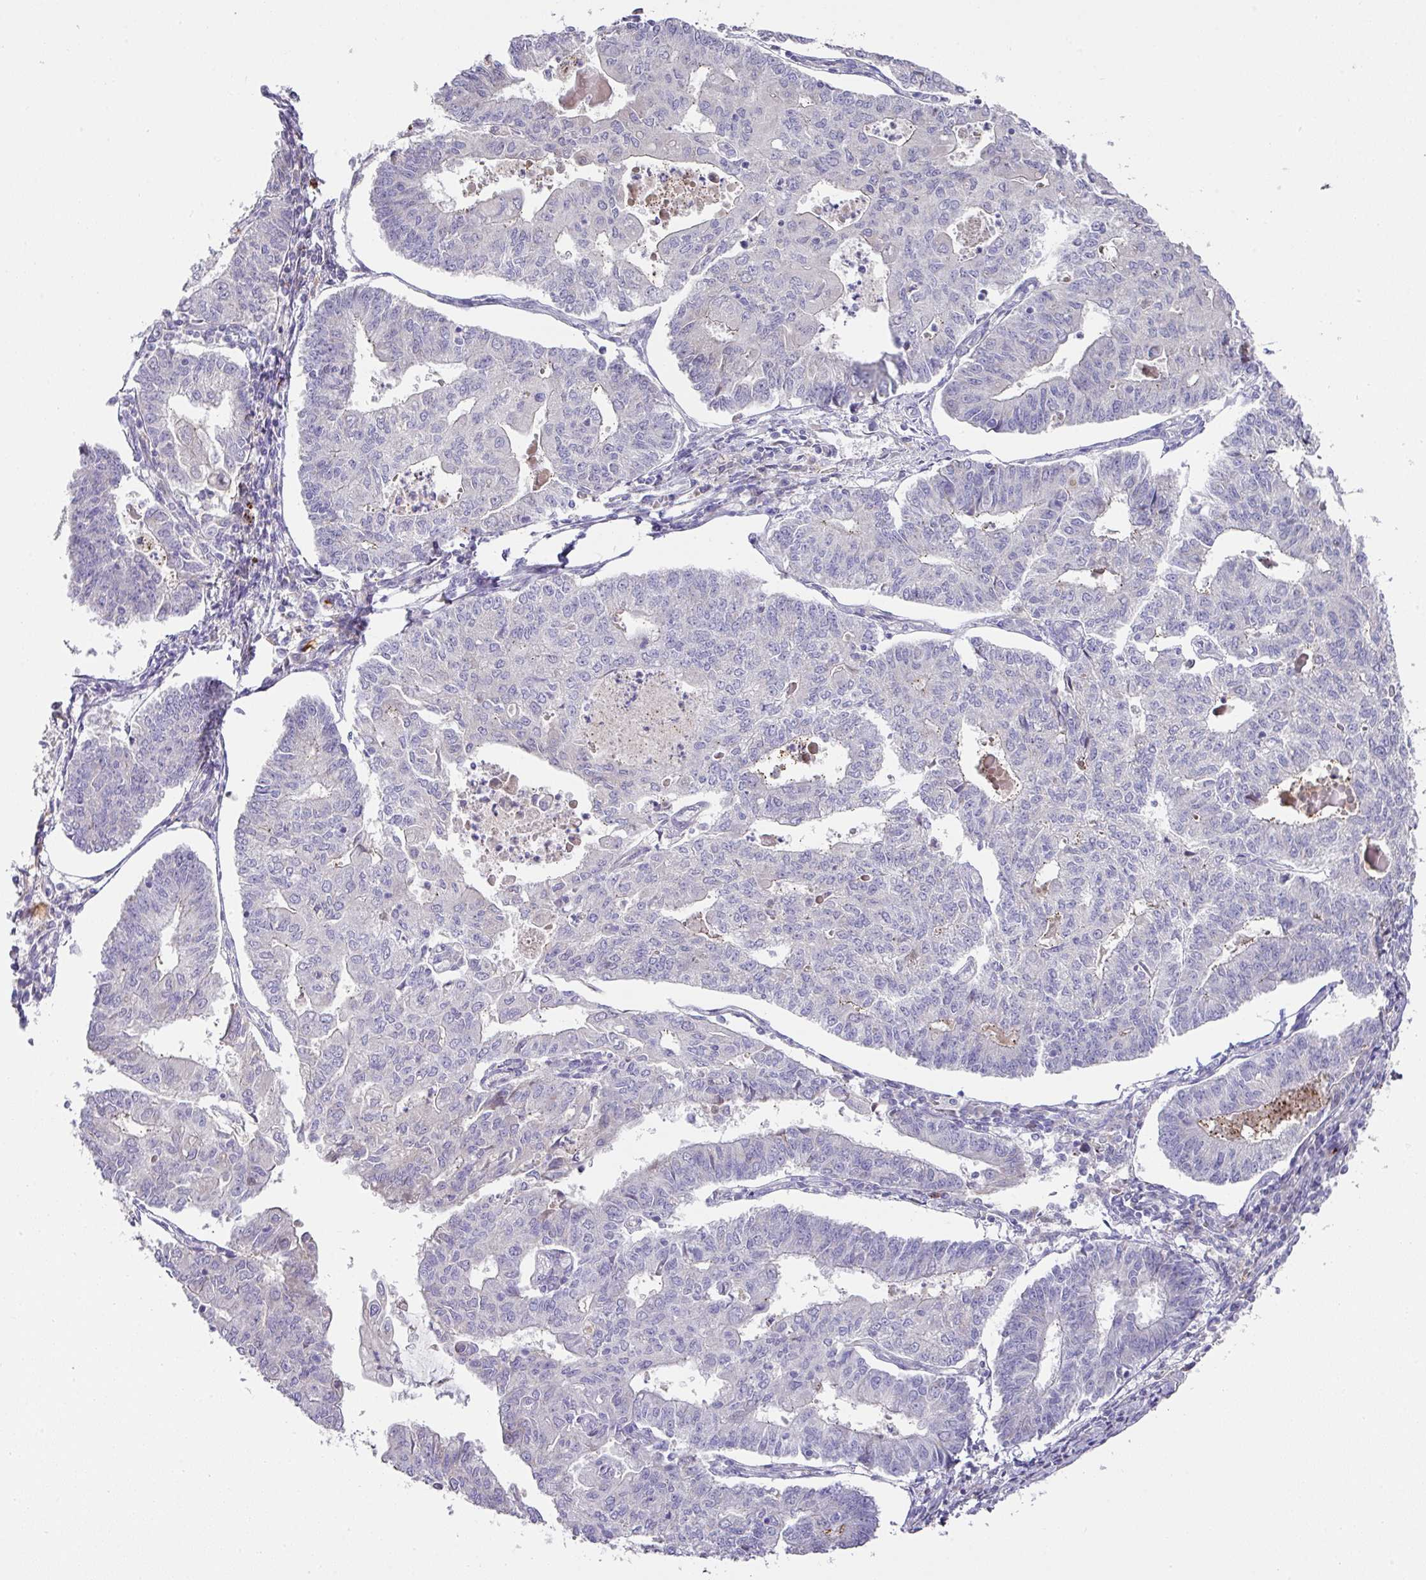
{"staining": {"intensity": "negative", "quantity": "none", "location": "none"}, "tissue": "endometrial cancer", "cell_type": "Tumor cells", "image_type": "cancer", "snomed": [{"axis": "morphology", "description": "Adenocarcinoma, NOS"}, {"axis": "topography", "description": "Endometrium"}], "caption": "Immunohistochemical staining of endometrial cancer displays no significant staining in tumor cells.", "gene": "TARM1", "patient": {"sex": "female", "age": 56}}